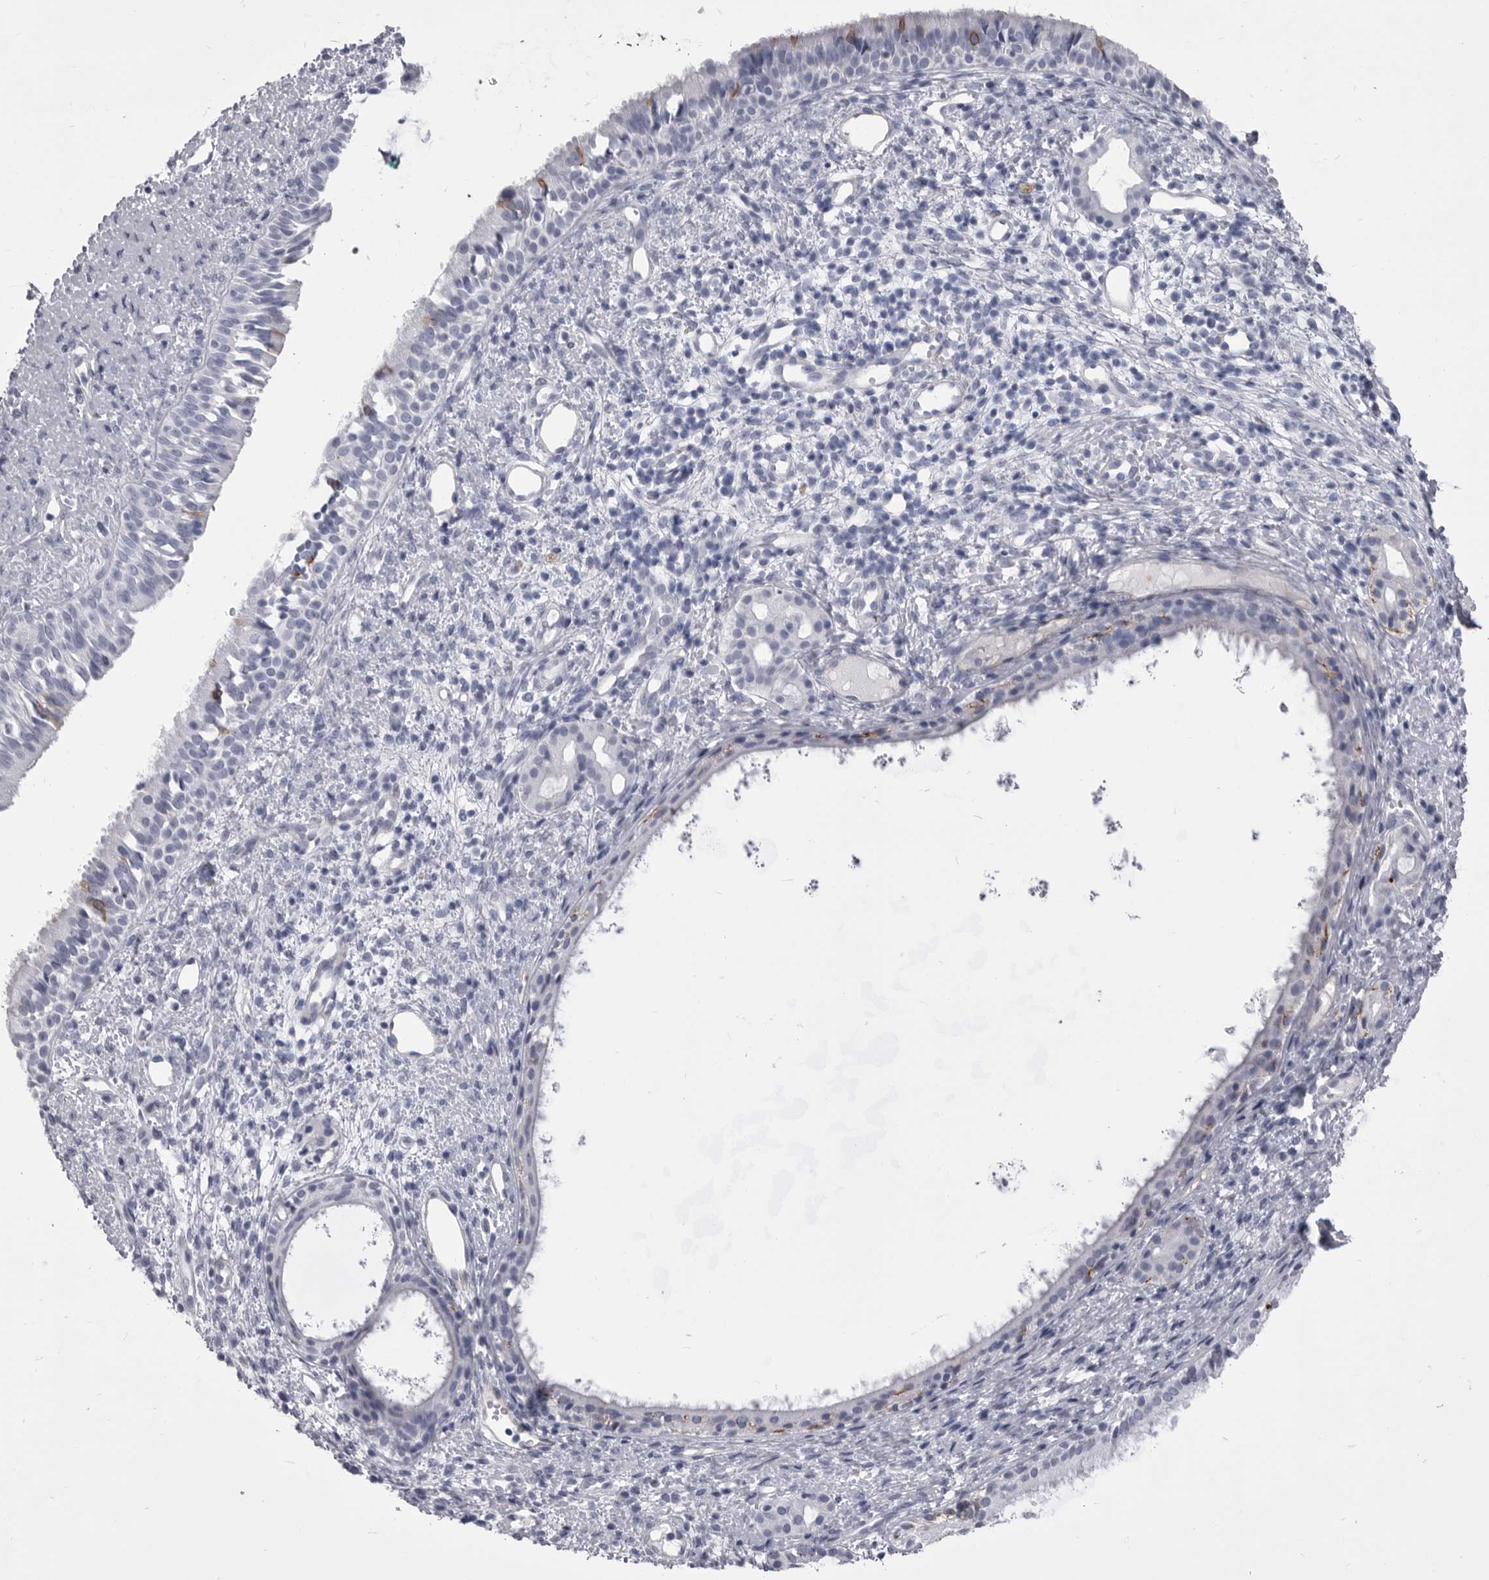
{"staining": {"intensity": "negative", "quantity": "none", "location": "none"}, "tissue": "nasopharynx", "cell_type": "Respiratory epithelial cells", "image_type": "normal", "snomed": [{"axis": "morphology", "description": "Normal tissue, NOS"}, {"axis": "topography", "description": "Nasopharynx"}], "caption": "Immunohistochemical staining of unremarkable human nasopharynx displays no significant staining in respiratory epithelial cells.", "gene": "ANK2", "patient": {"sex": "male", "age": 22}}